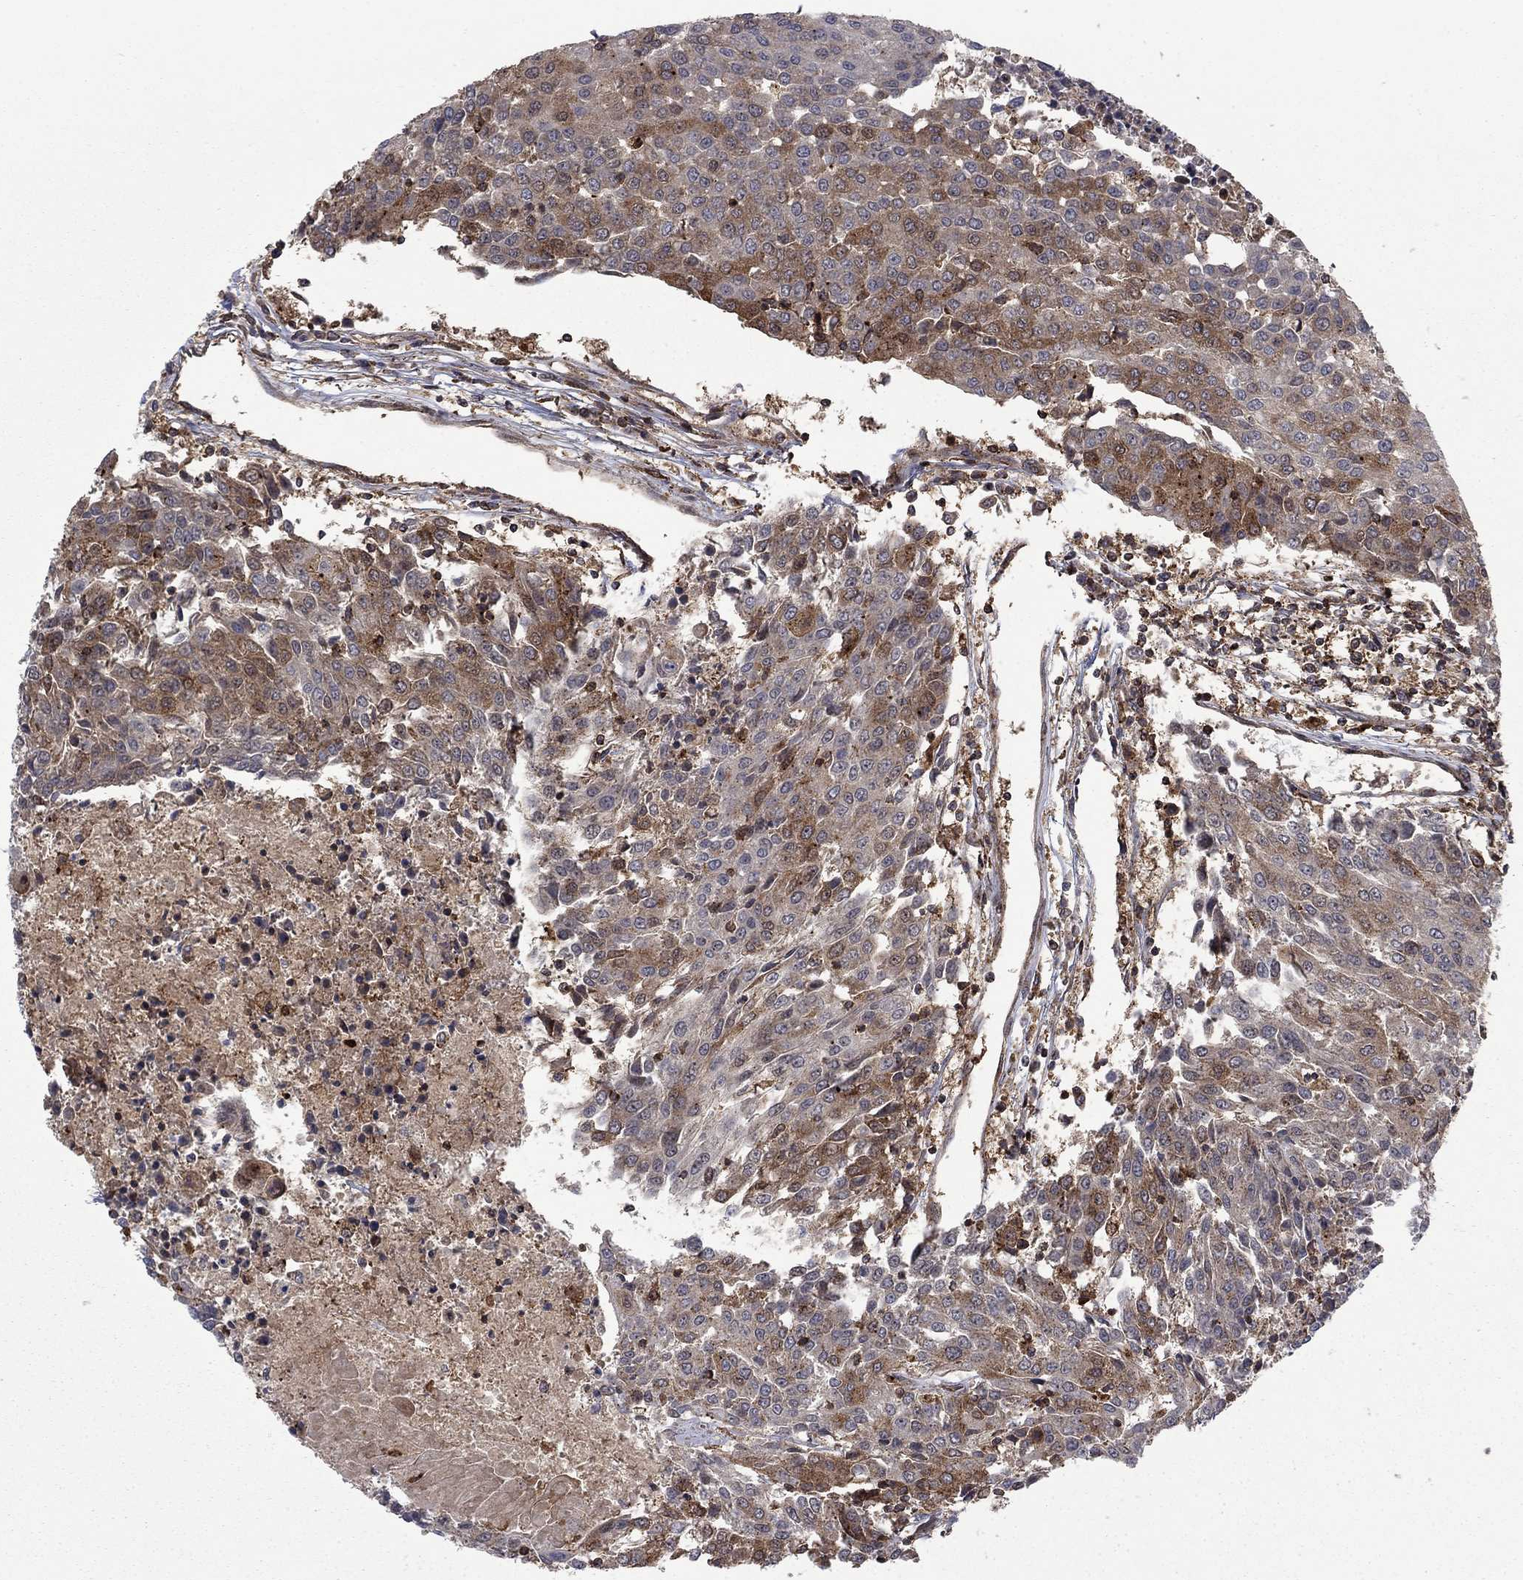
{"staining": {"intensity": "moderate", "quantity": "<25%", "location": "cytoplasmic/membranous"}, "tissue": "urothelial cancer", "cell_type": "Tumor cells", "image_type": "cancer", "snomed": [{"axis": "morphology", "description": "Urothelial carcinoma, High grade"}, {"axis": "topography", "description": "Urinary bladder"}], "caption": "High-magnification brightfield microscopy of urothelial carcinoma (high-grade) stained with DAB (brown) and counterstained with hematoxylin (blue). tumor cells exhibit moderate cytoplasmic/membranous expression is identified in approximately<25% of cells.", "gene": "IFI35", "patient": {"sex": "female", "age": 85}}